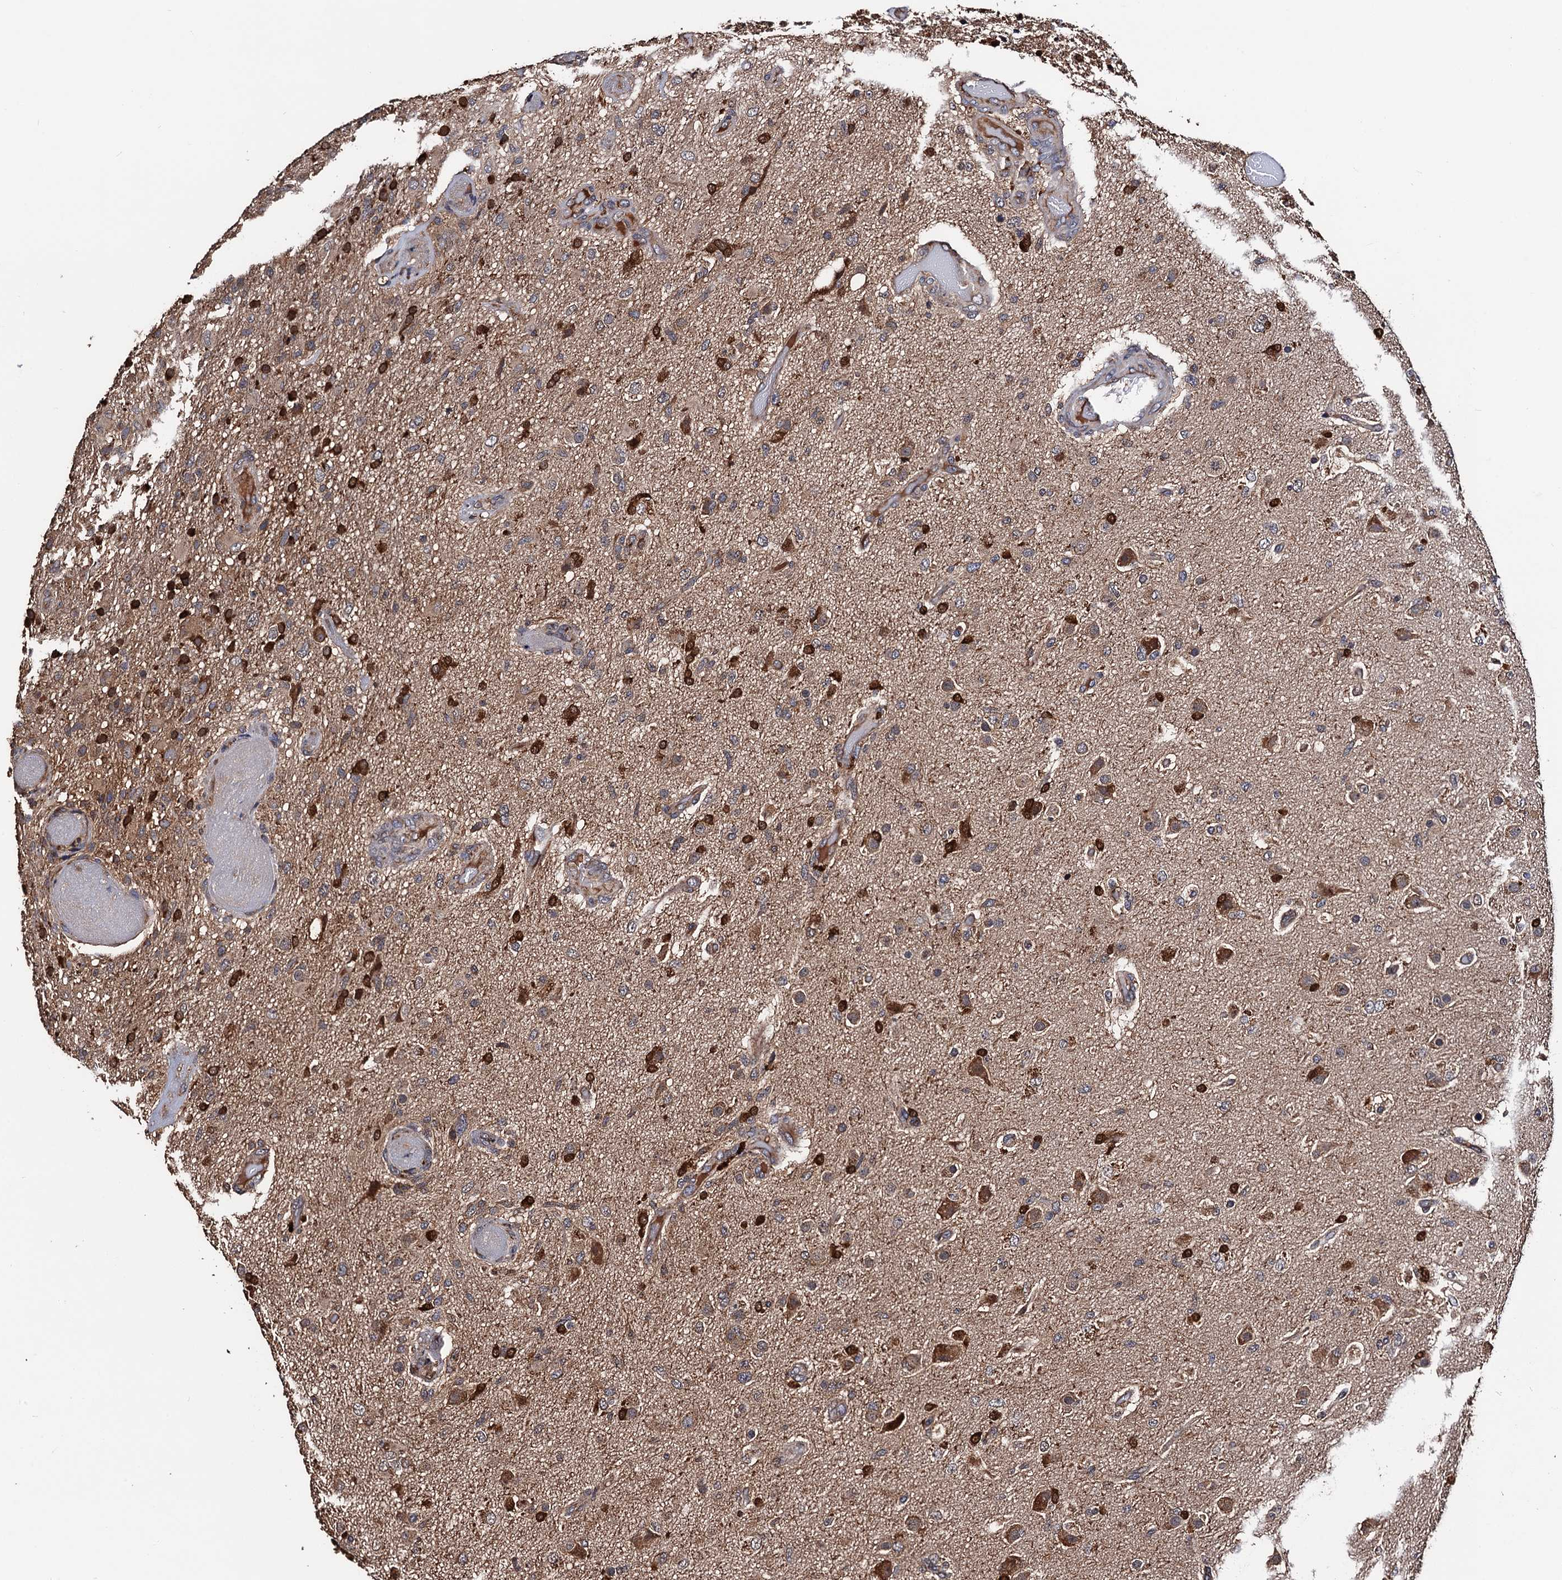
{"staining": {"intensity": "strong", "quantity": "<25%", "location": "cytoplasmic/membranous"}, "tissue": "glioma", "cell_type": "Tumor cells", "image_type": "cancer", "snomed": [{"axis": "morphology", "description": "Glioma, malignant, High grade"}, {"axis": "topography", "description": "Brain"}], "caption": "Immunohistochemistry (IHC) of malignant glioma (high-grade) reveals medium levels of strong cytoplasmic/membranous positivity in approximately <25% of tumor cells.", "gene": "RGS11", "patient": {"sex": "female", "age": 74}}